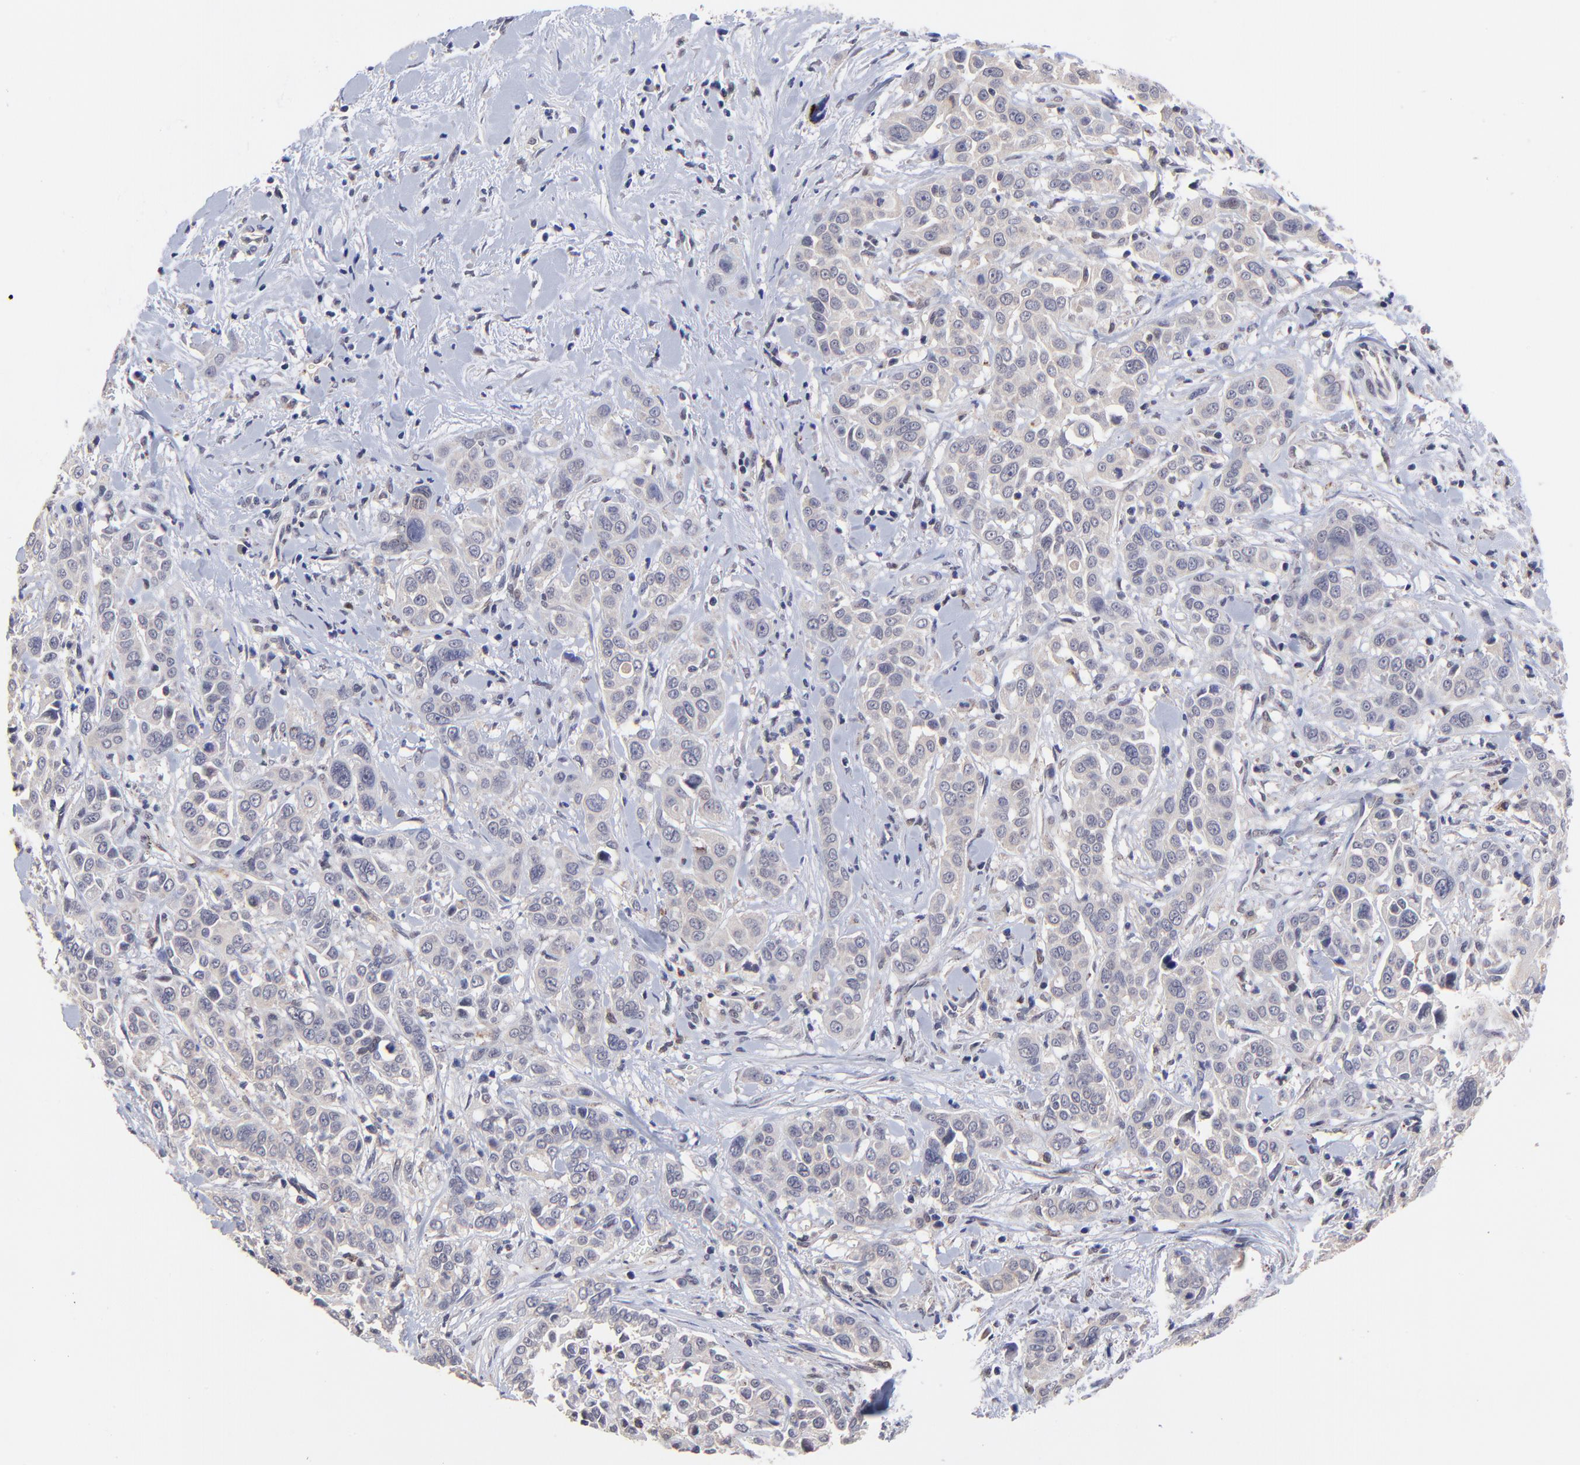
{"staining": {"intensity": "negative", "quantity": "none", "location": "none"}, "tissue": "pancreatic cancer", "cell_type": "Tumor cells", "image_type": "cancer", "snomed": [{"axis": "morphology", "description": "Adenocarcinoma, NOS"}, {"axis": "topography", "description": "Pancreas"}], "caption": "The photomicrograph exhibits no staining of tumor cells in pancreatic cancer (adenocarcinoma).", "gene": "ZNF747", "patient": {"sex": "female", "age": 52}}